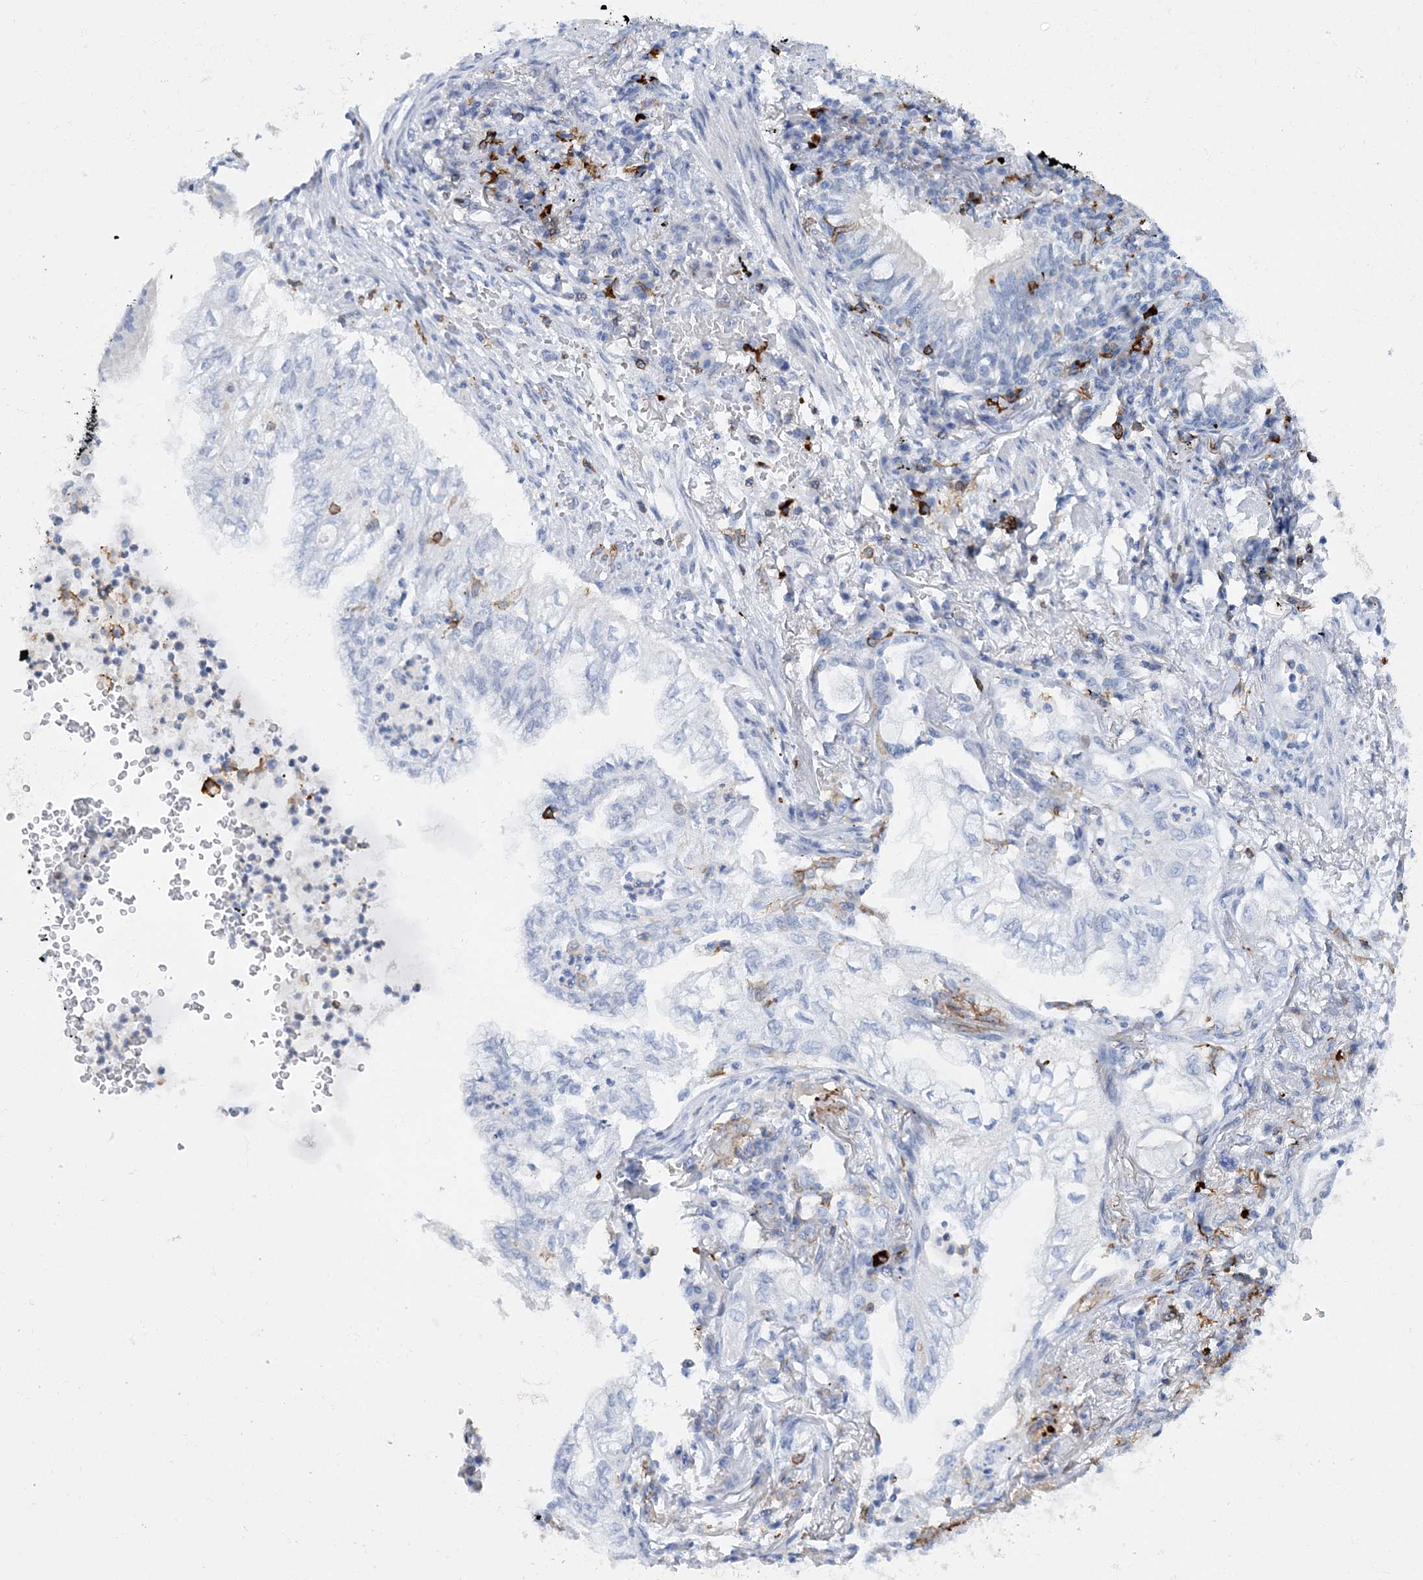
{"staining": {"intensity": "negative", "quantity": "none", "location": "none"}, "tissue": "lung cancer", "cell_type": "Tumor cells", "image_type": "cancer", "snomed": [{"axis": "morphology", "description": "Adenocarcinoma, NOS"}, {"axis": "topography", "description": "Lung"}], "caption": "The micrograph demonstrates no significant staining in tumor cells of adenocarcinoma (lung). (Stains: DAB immunohistochemistry with hematoxylin counter stain, Microscopy: brightfield microscopy at high magnification).", "gene": "PRMT9", "patient": {"sex": "female", "age": 70}}